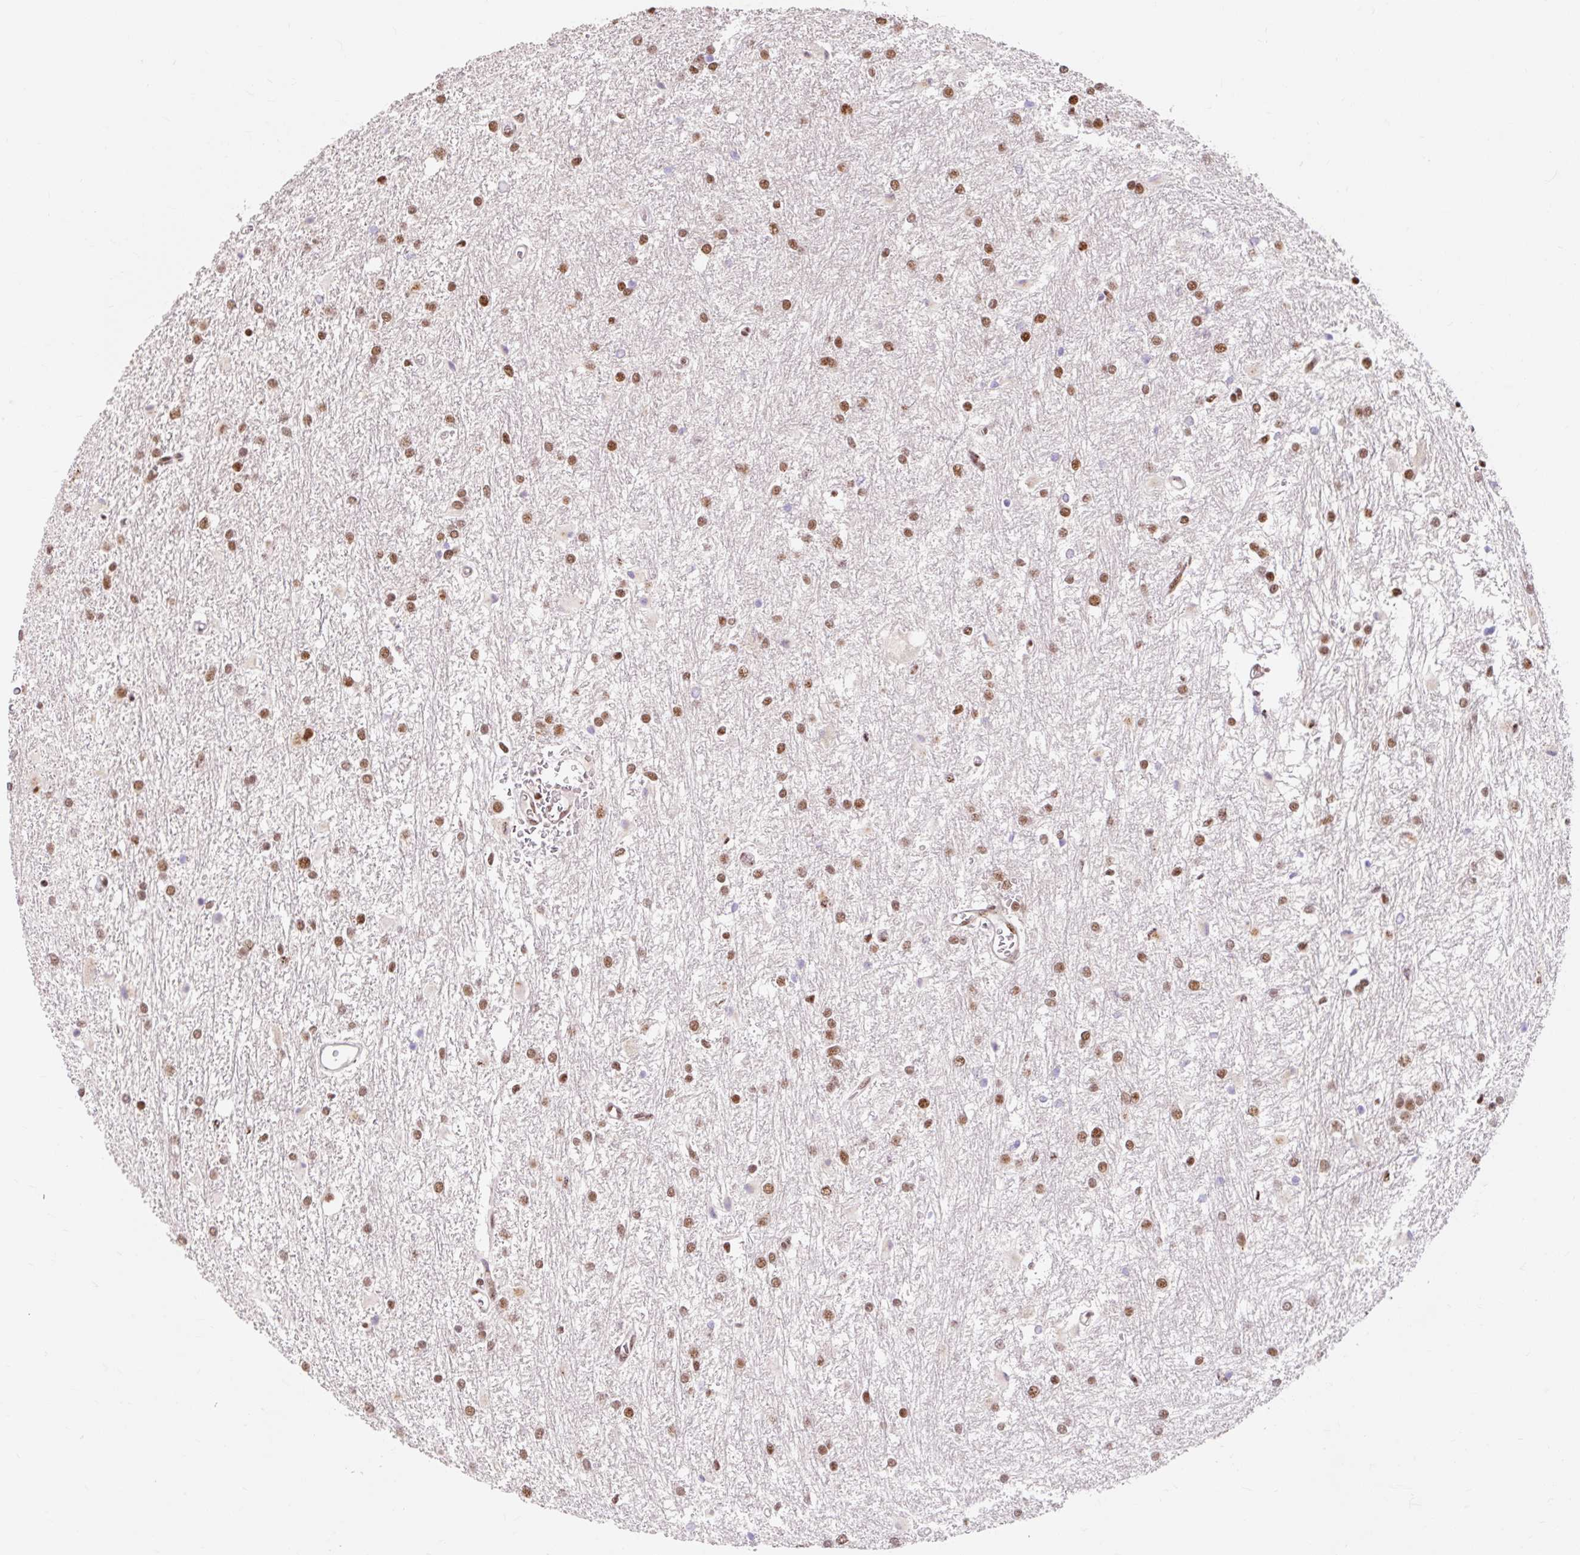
{"staining": {"intensity": "moderate", "quantity": ">75%", "location": "nuclear"}, "tissue": "glioma", "cell_type": "Tumor cells", "image_type": "cancer", "snomed": [{"axis": "morphology", "description": "Glioma, malignant, High grade"}, {"axis": "topography", "description": "Brain"}], "caption": "An image of malignant glioma (high-grade) stained for a protein exhibits moderate nuclear brown staining in tumor cells.", "gene": "BICRA", "patient": {"sex": "female", "age": 50}}